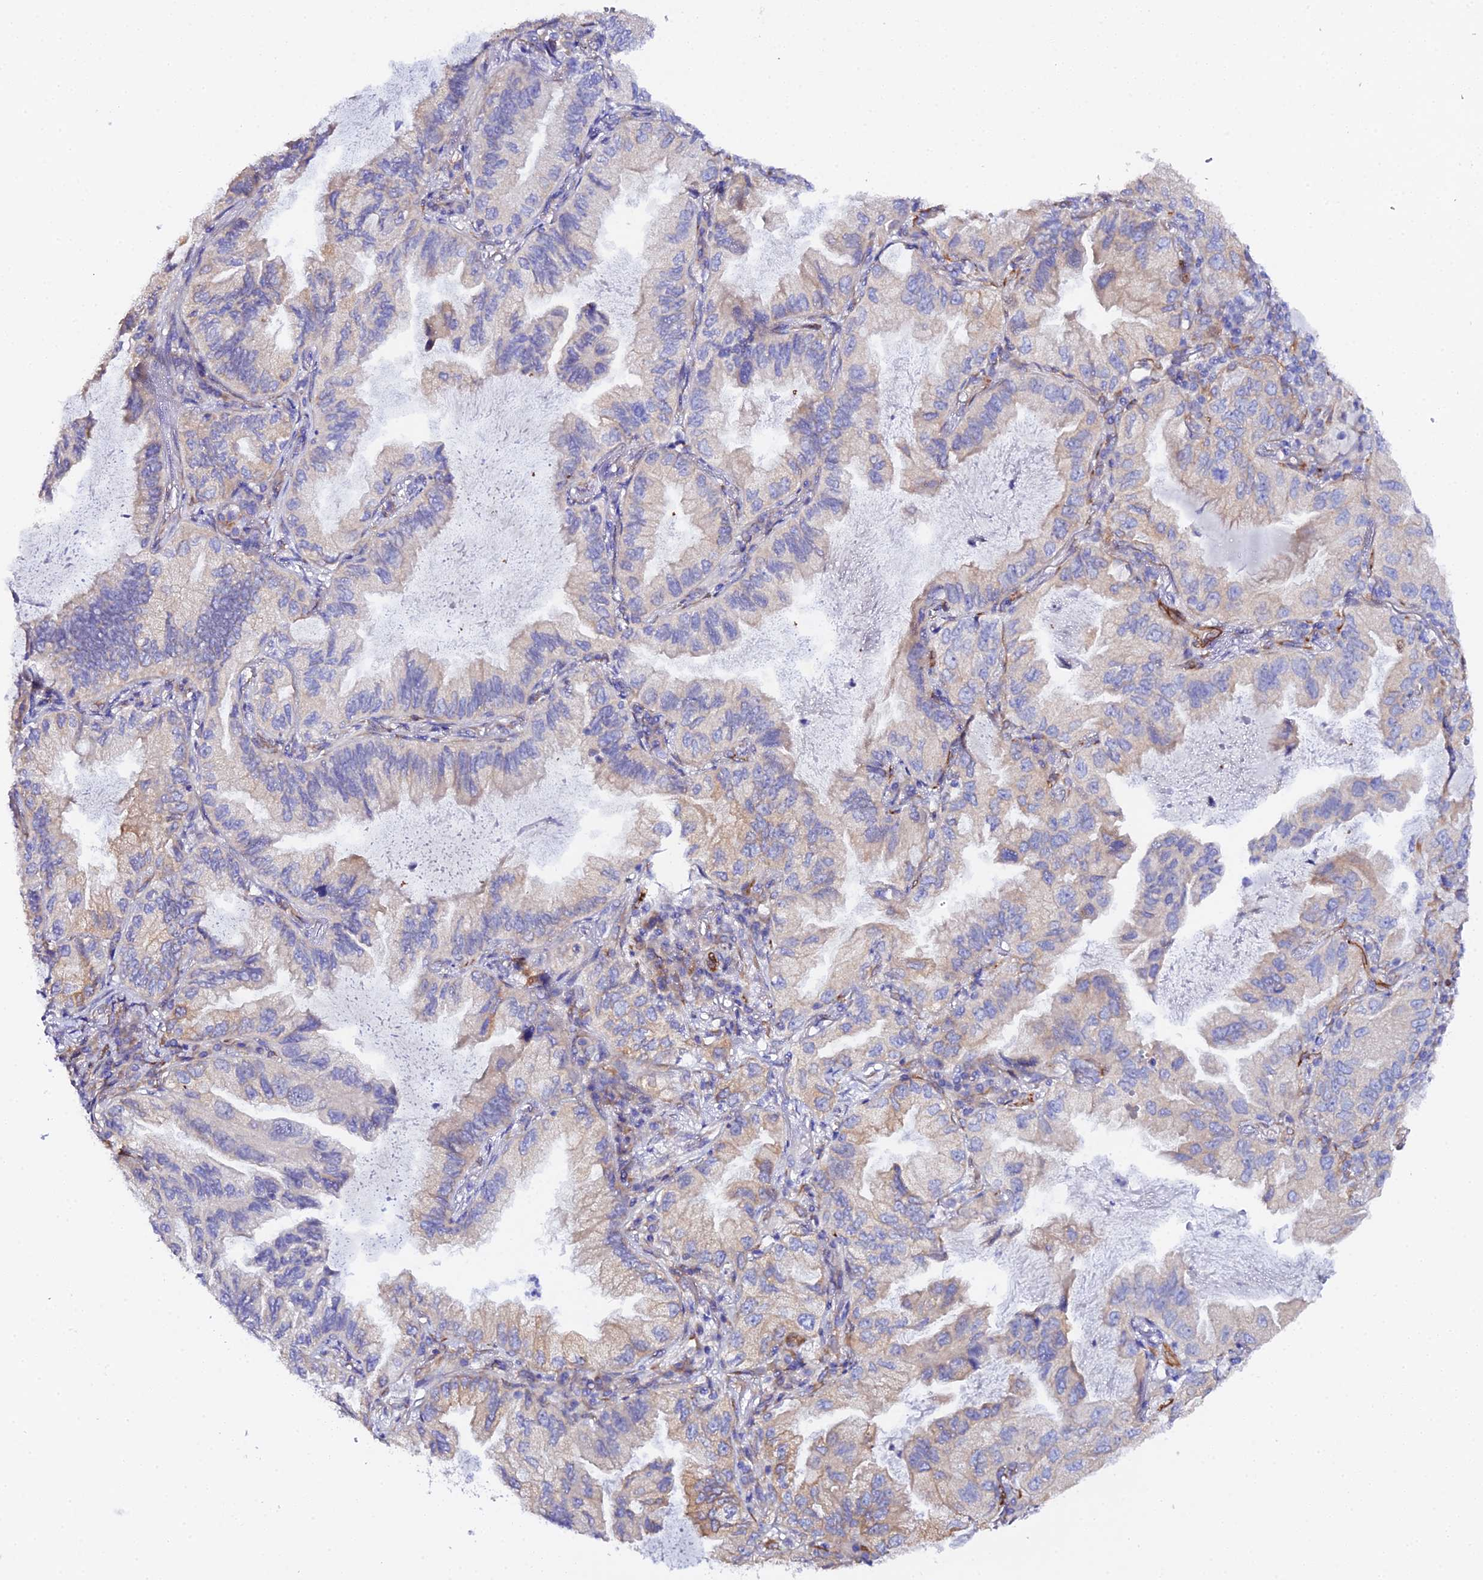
{"staining": {"intensity": "weak", "quantity": "<25%", "location": "cytoplasmic/membranous"}, "tissue": "lung cancer", "cell_type": "Tumor cells", "image_type": "cancer", "snomed": [{"axis": "morphology", "description": "Adenocarcinoma, NOS"}, {"axis": "topography", "description": "Lung"}], "caption": "High magnification brightfield microscopy of lung cancer (adenocarcinoma) stained with DAB (3,3'-diaminobenzidine) (brown) and counterstained with hematoxylin (blue): tumor cells show no significant positivity.", "gene": "CFAP45", "patient": {"sex": "female", "age": 69}}